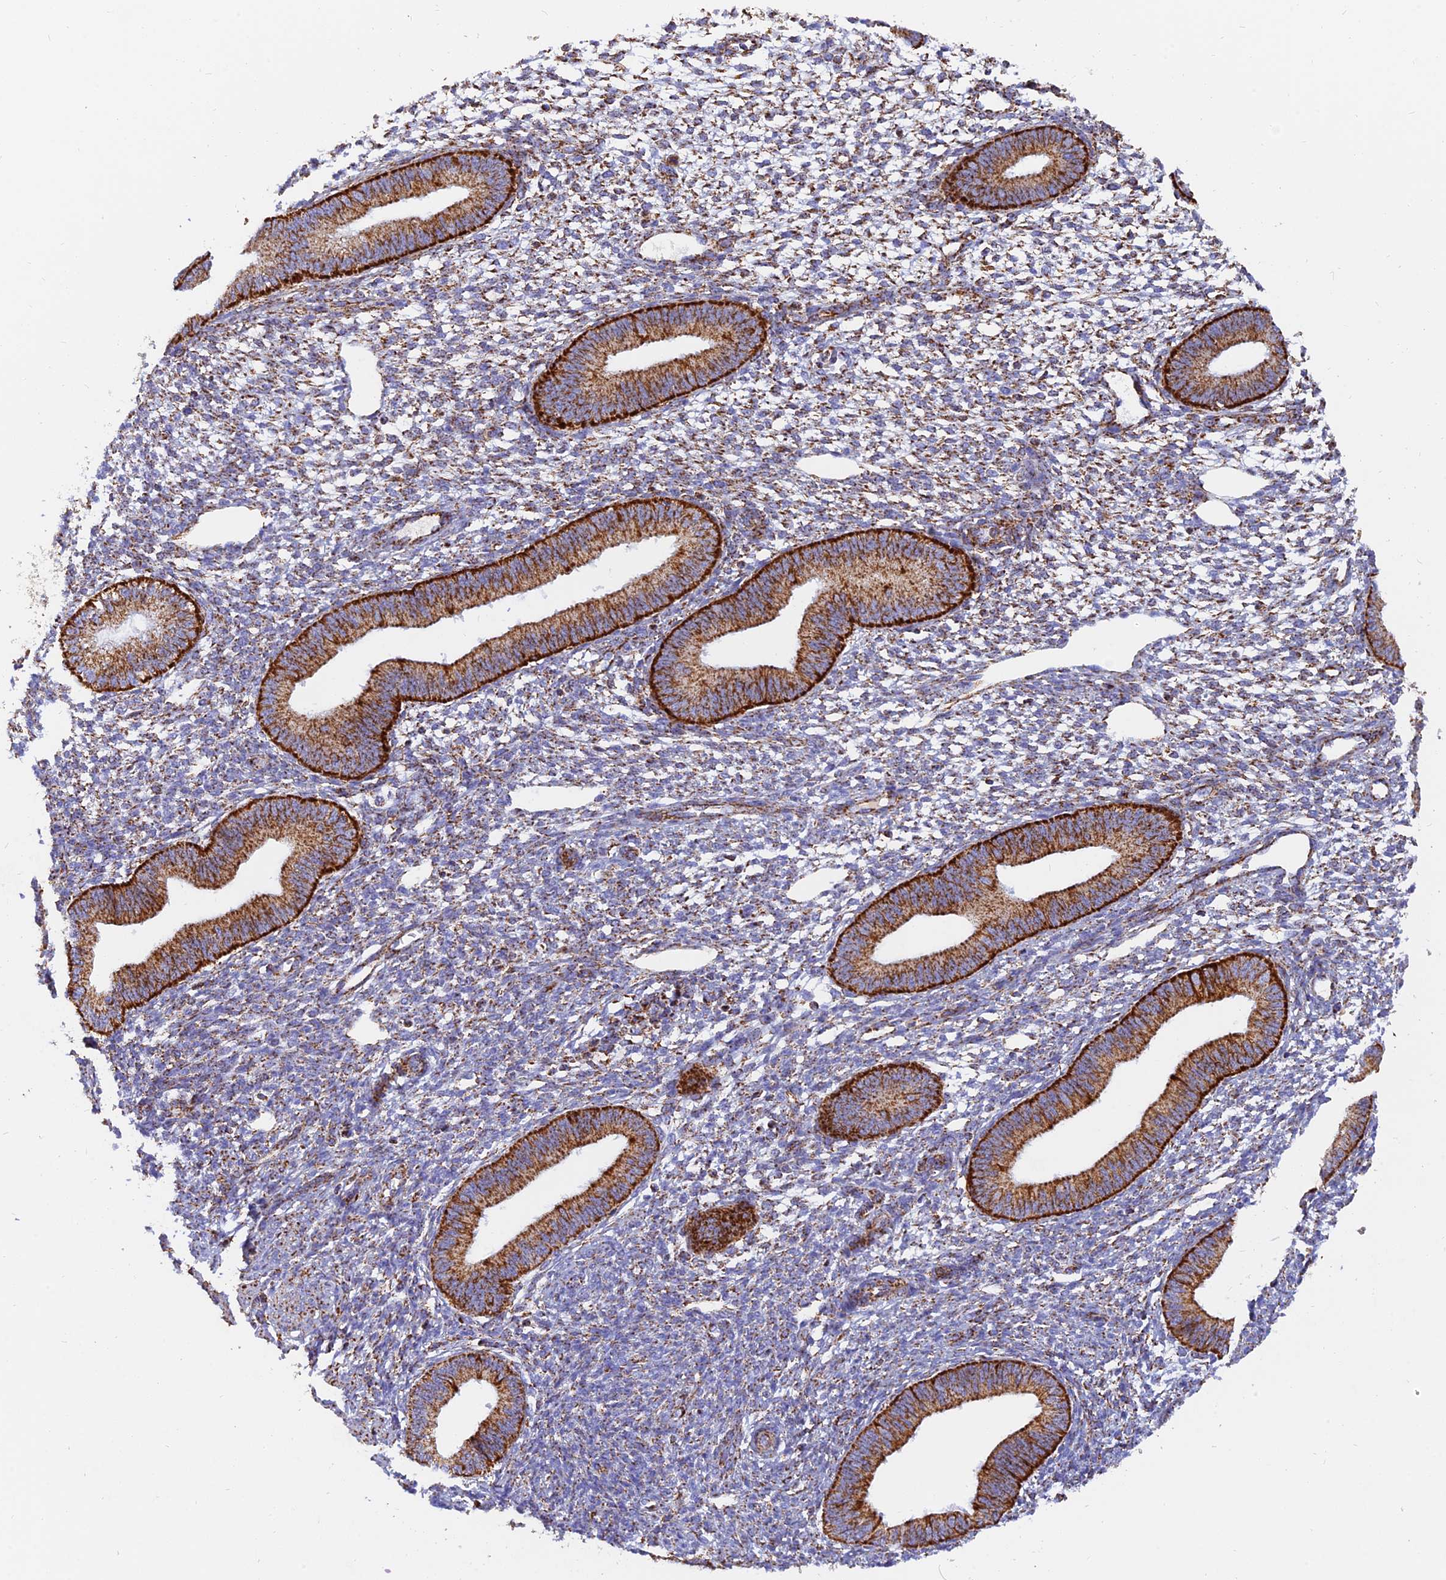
{"staining": {"intensity": "moderate", "quantity": "25%-75%", "location": "cytoplasmic/membranous"}, "tissue": "endometrium", "cell_type": "Cells in endometrial stroma", "image_type": "normal", "snomed": [{"axis": "morphology", "description": "Normal tissue, NOS"}, {"axis": "topography", "description": "Endometrium"}], "caption": "Immunohistochemical staining of unremarkable endometrium shows medium levels of moderate cytoplasmic/membranous staining in about 25%-75% of cells in endometrial stroma. Immunohistochemistry stains the protein of interest in brown and the nuclei are stained blue.", "gene": "NDUFB6", "patient": {"sex": "female", "age": 46}}